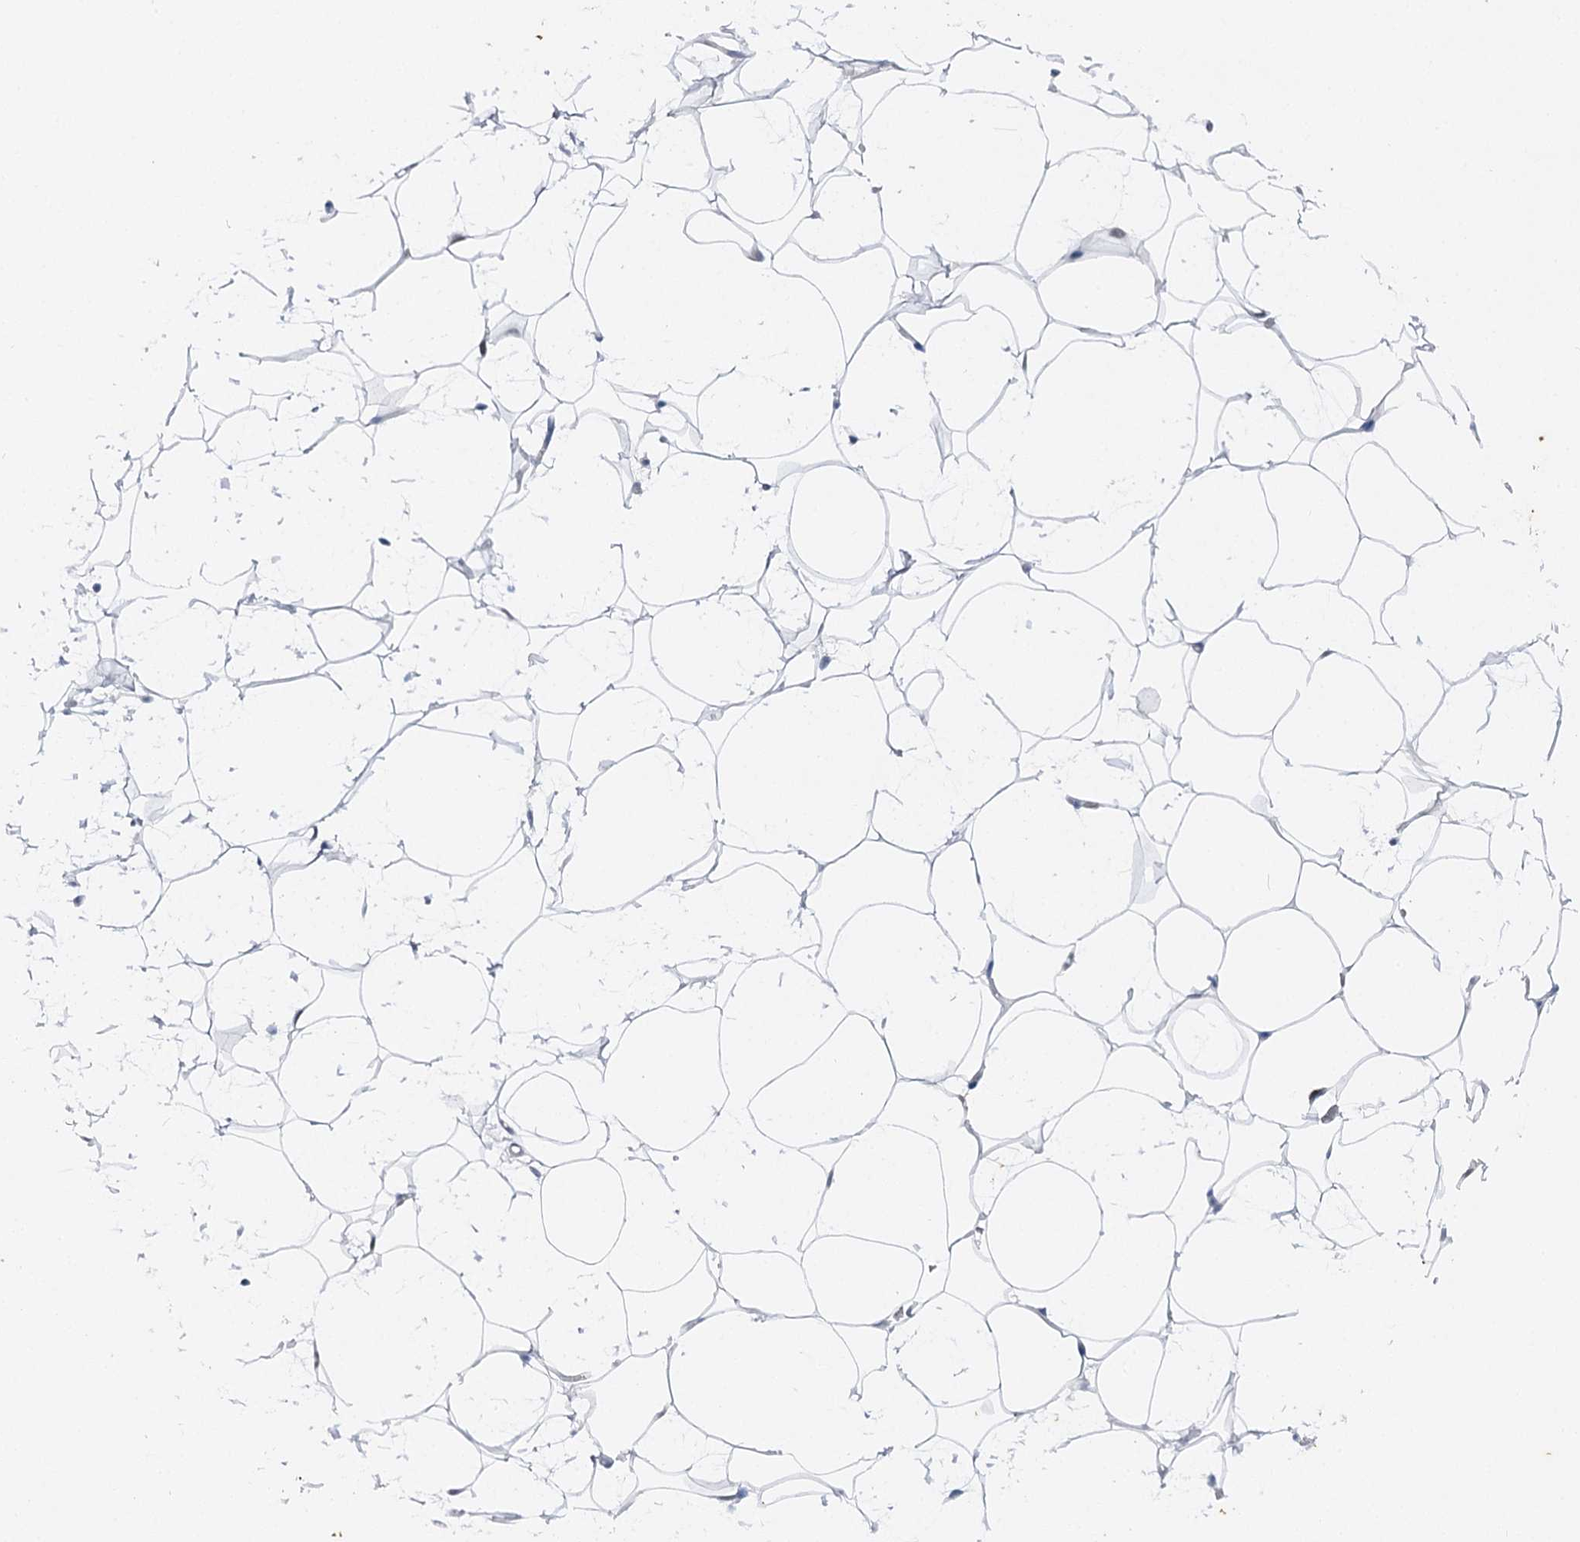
{"staining": {"intensity": "negative", "quantity": "none", "location": "none"}, "tissue": "adipose tissue", "cell_type": "Adipocytes", "image_type": "normal", "snomed": [{"axis": "morphology", "description": "Normal tissue, NOS"}, {"axis": "topography", "description": "Breast"}], "caption": "A high-resolution histopathology image shows IHC staining of benign adipose tissue, which displays no significant staining in adipocytes. (DAB immunohistochemistry (IHC) with hematoxylin counter stain).", "gene": "AGXT2", "patient": {"sex": "female", "age": 26}}